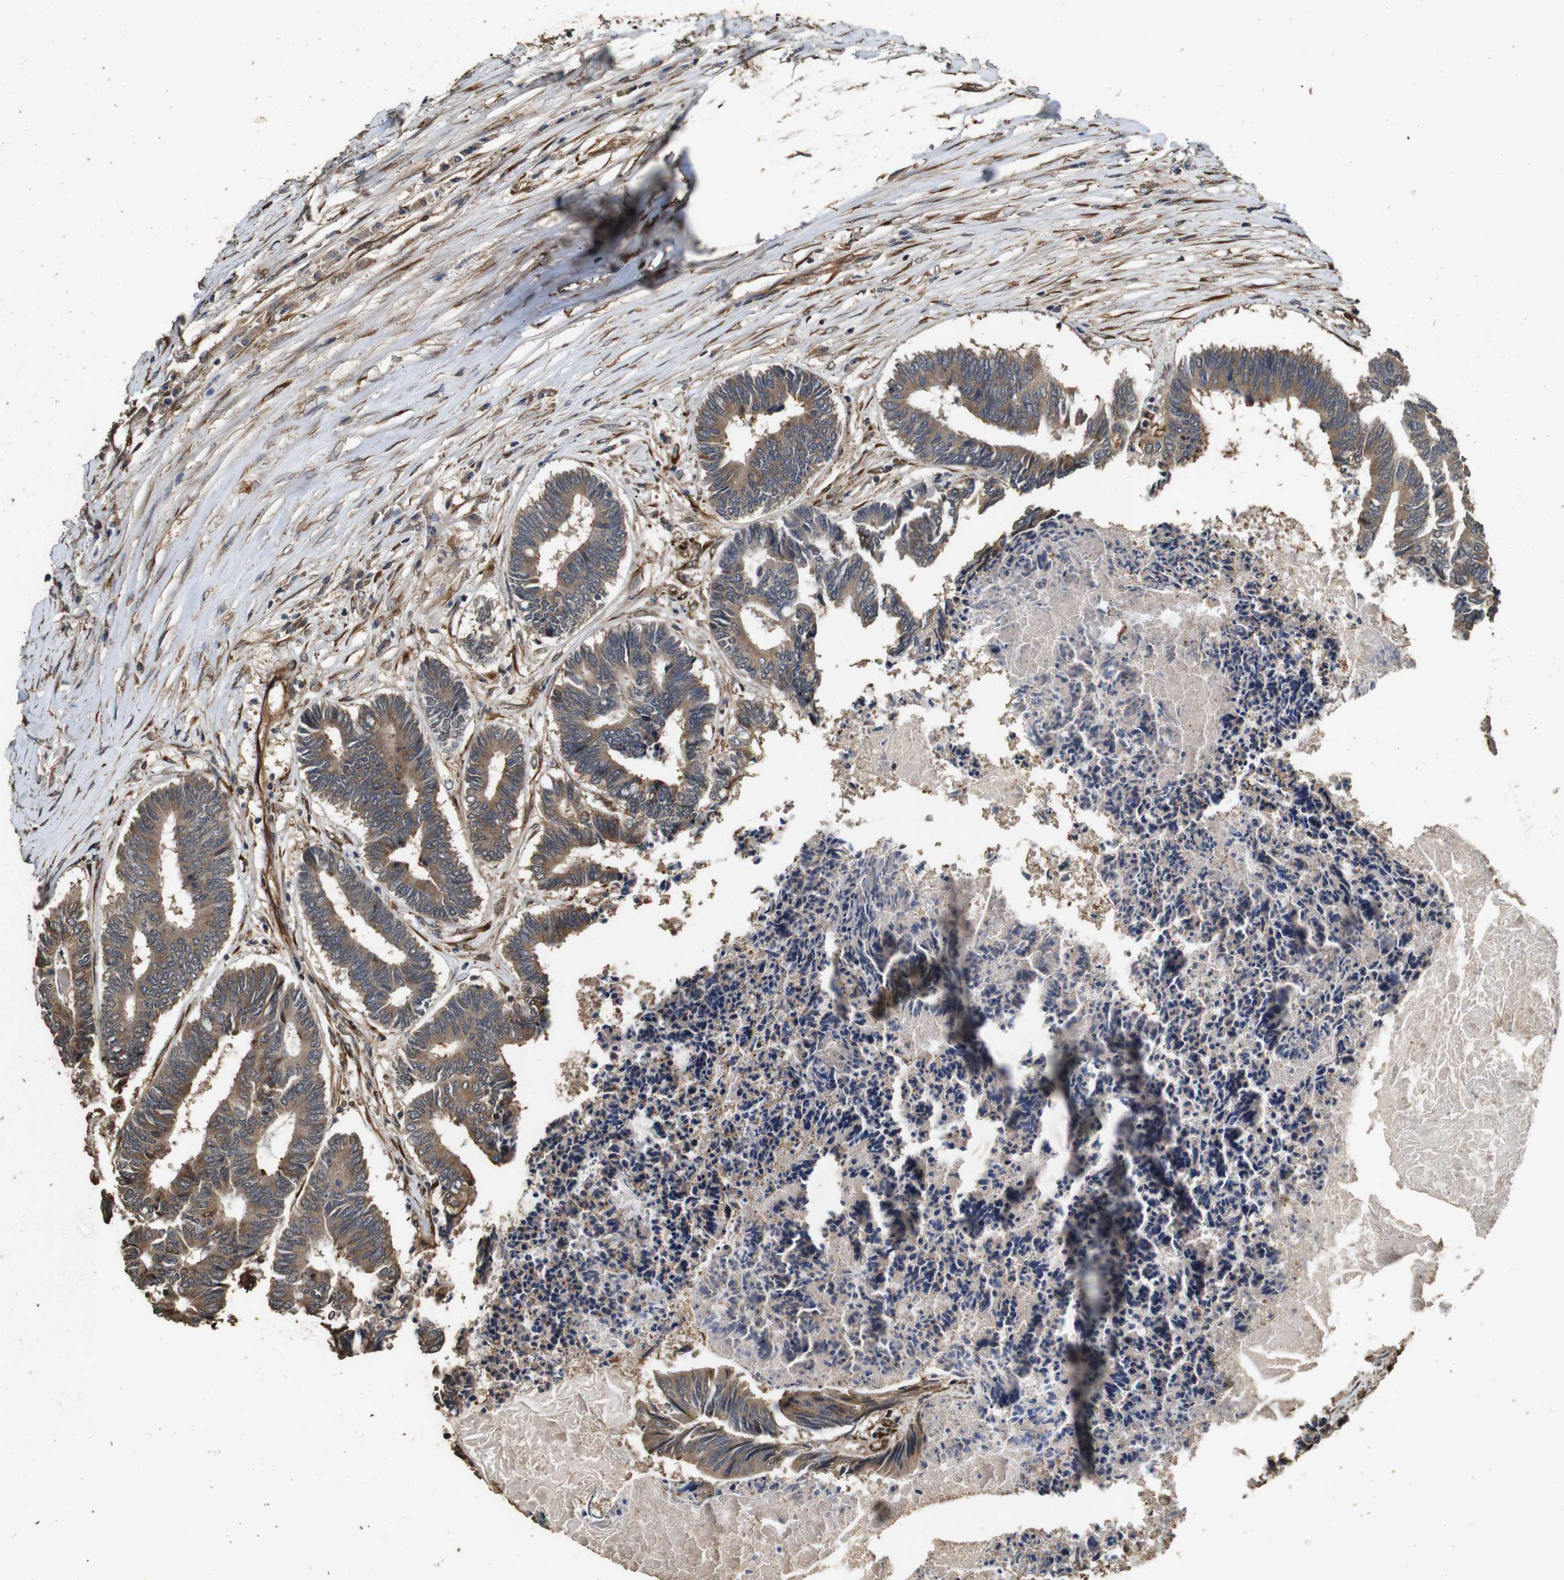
{"staining": {"intensity": "moderate", "quantity": ">75%", "location": "cytoplasmic/membranous"}, "tissue": "colorectal cancer", "cell_type": "Tumor cells", "image_type": "cancer", "snomed": [{"axis": "morphology", "description": "Adenocarcinoma, NOS"}, {"axis": "topography", "description": "Rectum"}], "caption": "Human adenocarcinoma (colorectal) stained for a protein (brown) shows moderate cytoplasmic/membranous positive staining in about >75% of tumor cells.", "gene": "CNPY4", "patient": {"sex": "male", "age": 63}}